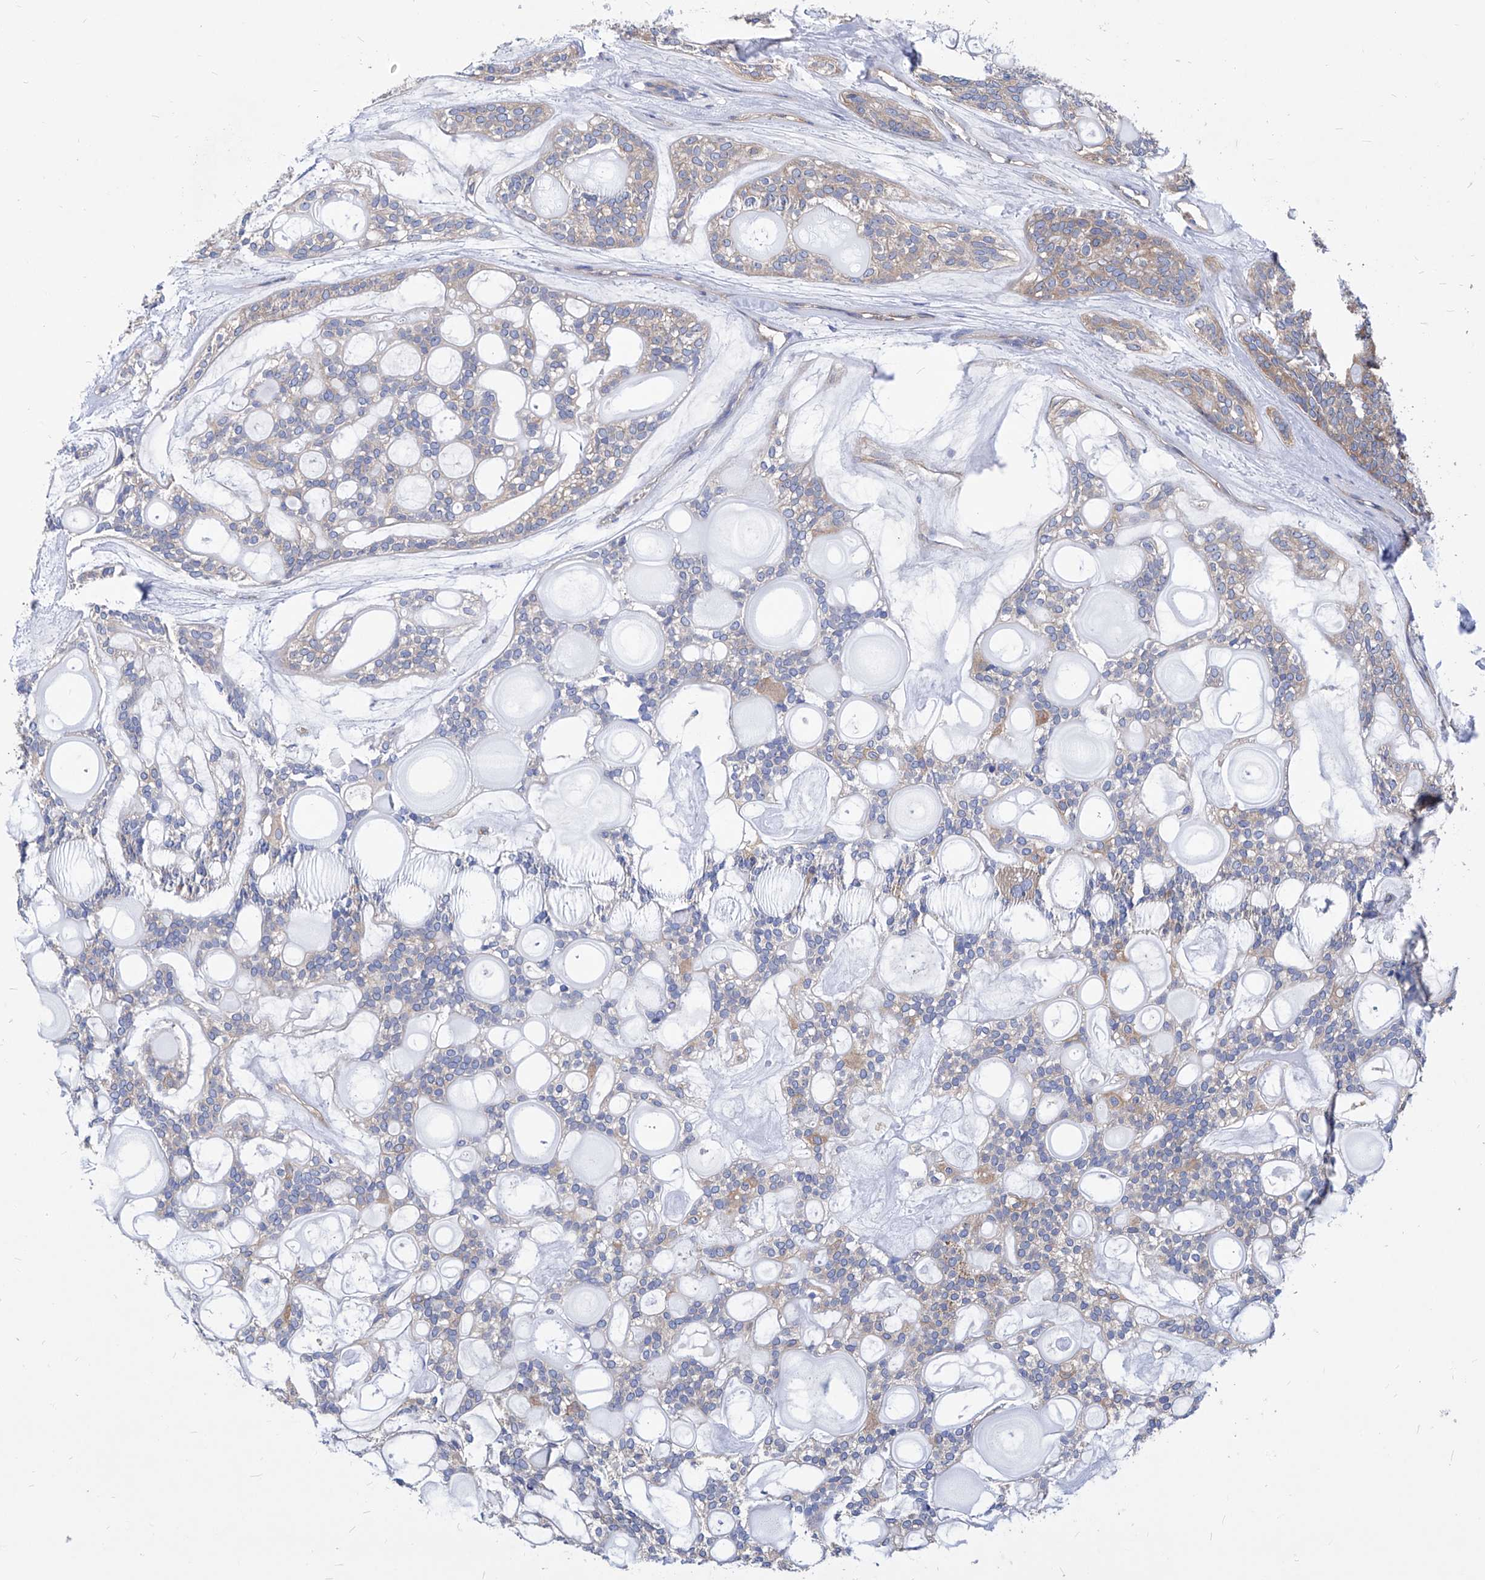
{"staining": {"intensity": "moderate", "quantity": "<25%", "location": "cytoplasmic/membranous"}, "tissue": "head and neck cancer", "cell_type": "Tumor cells", "image_type": "cancer", "snomed": [{"axis": "morphology", "description": "Adenocarcinoma, NOS"}, {"axis": "topography", "description": "Head-Neck"}], "caption": "Immunohistochemical staining of adenocarcinoma (head and neck) reveals low levels of moderate cytoplasmic/membranous protein expression in approximately <25% of tumor cells.", "gene": "XPNPEP1", "patient": {"sex": "male", "age": 66}}